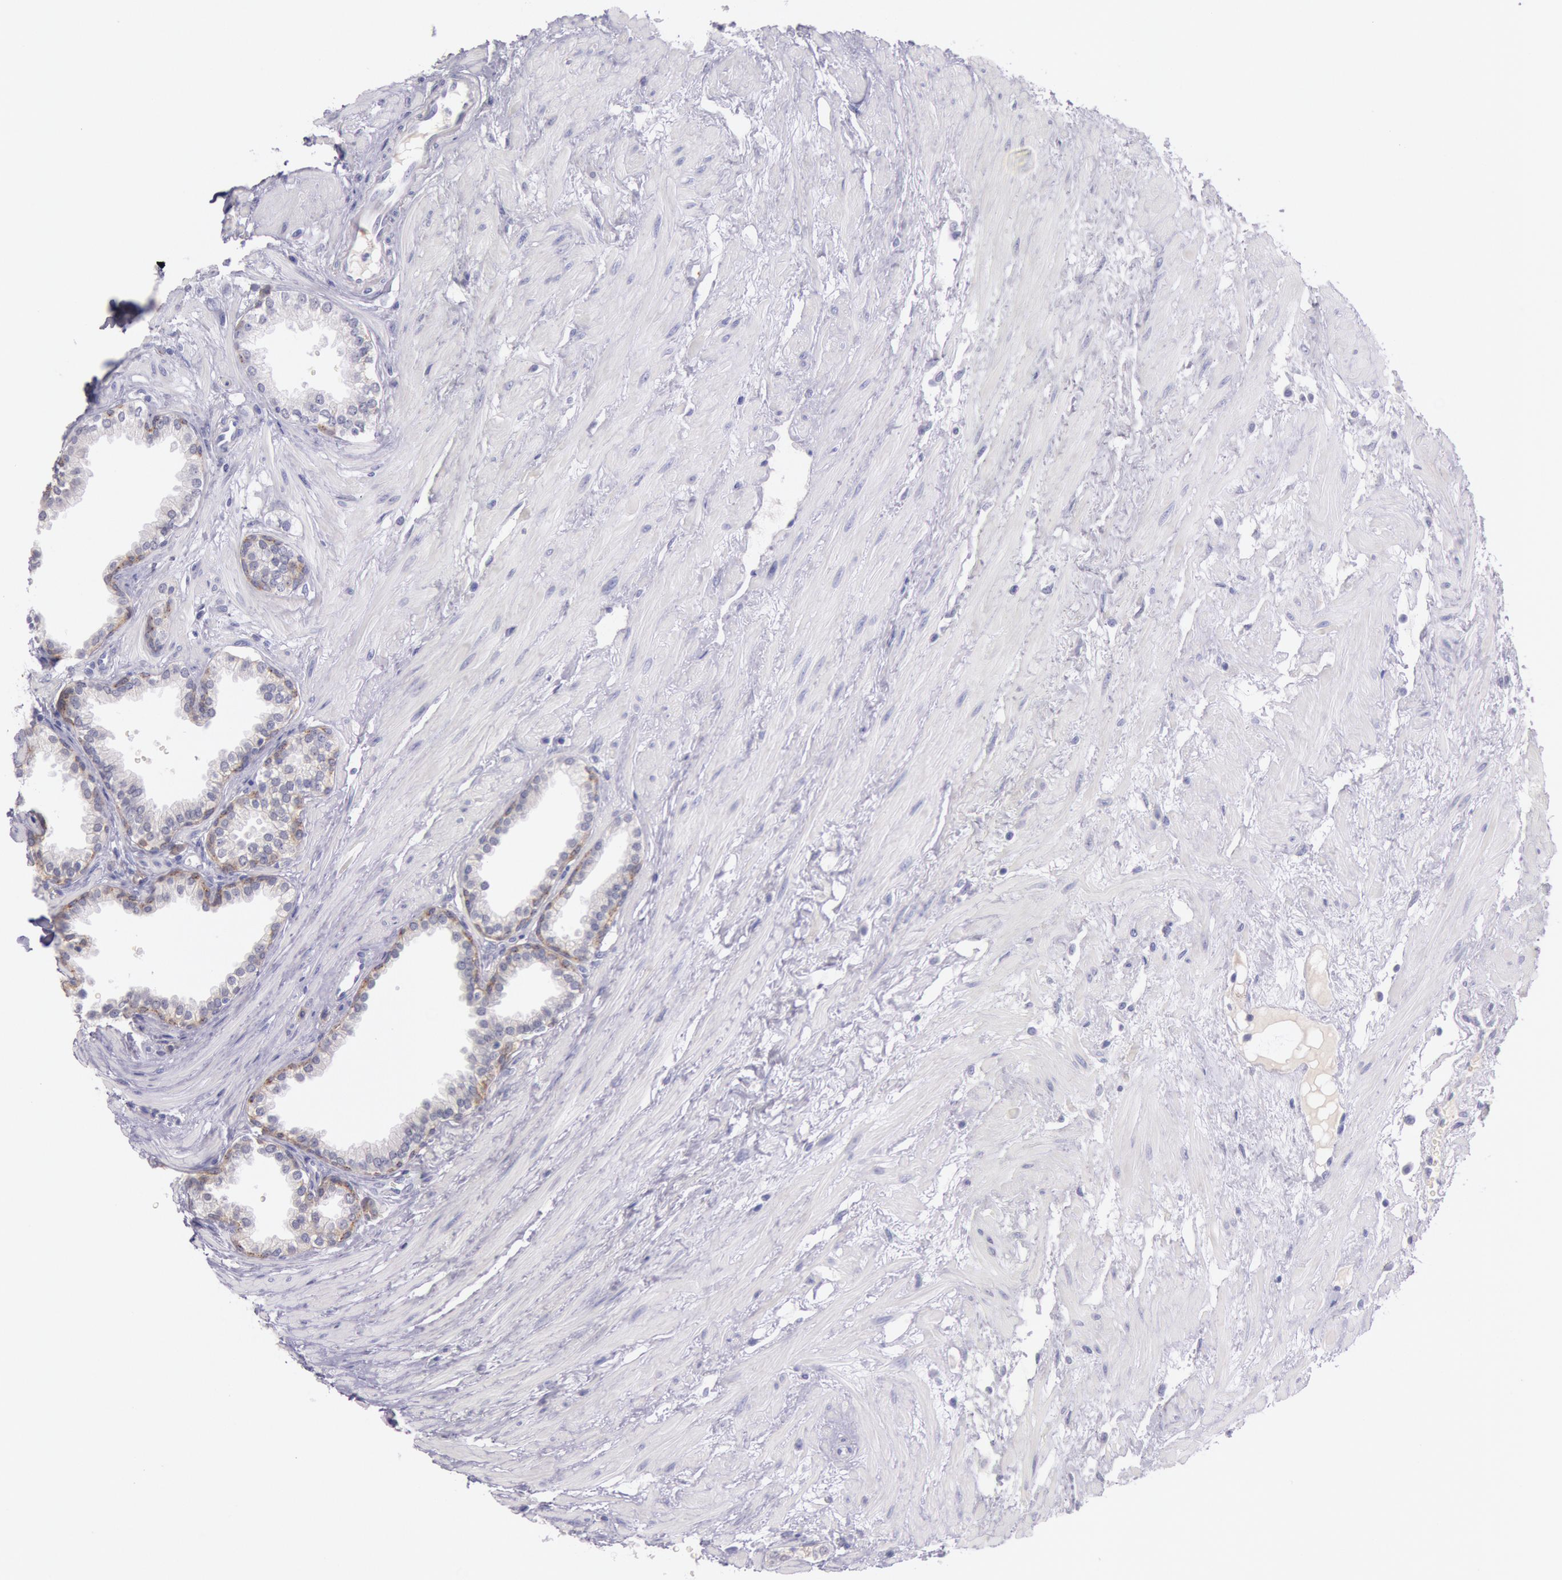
{"staining": {"intensity": "weak", "quantity": "<25%", "location": "cytoplasmic/membranous"}, "tissue": "prostate", "cell_type": "Glandular cells", "image_type": "normal", "snomed": [{"axis": "morphology", "description": "Normal tissue, NOS"}, {"axis": "topography", "description": "Prostate"}], "caption": "A histopathology image of human prostate is negative for staining in glandular cells.", "gene": "EGFR", "patient": {"sex": "male", "age": 64}}